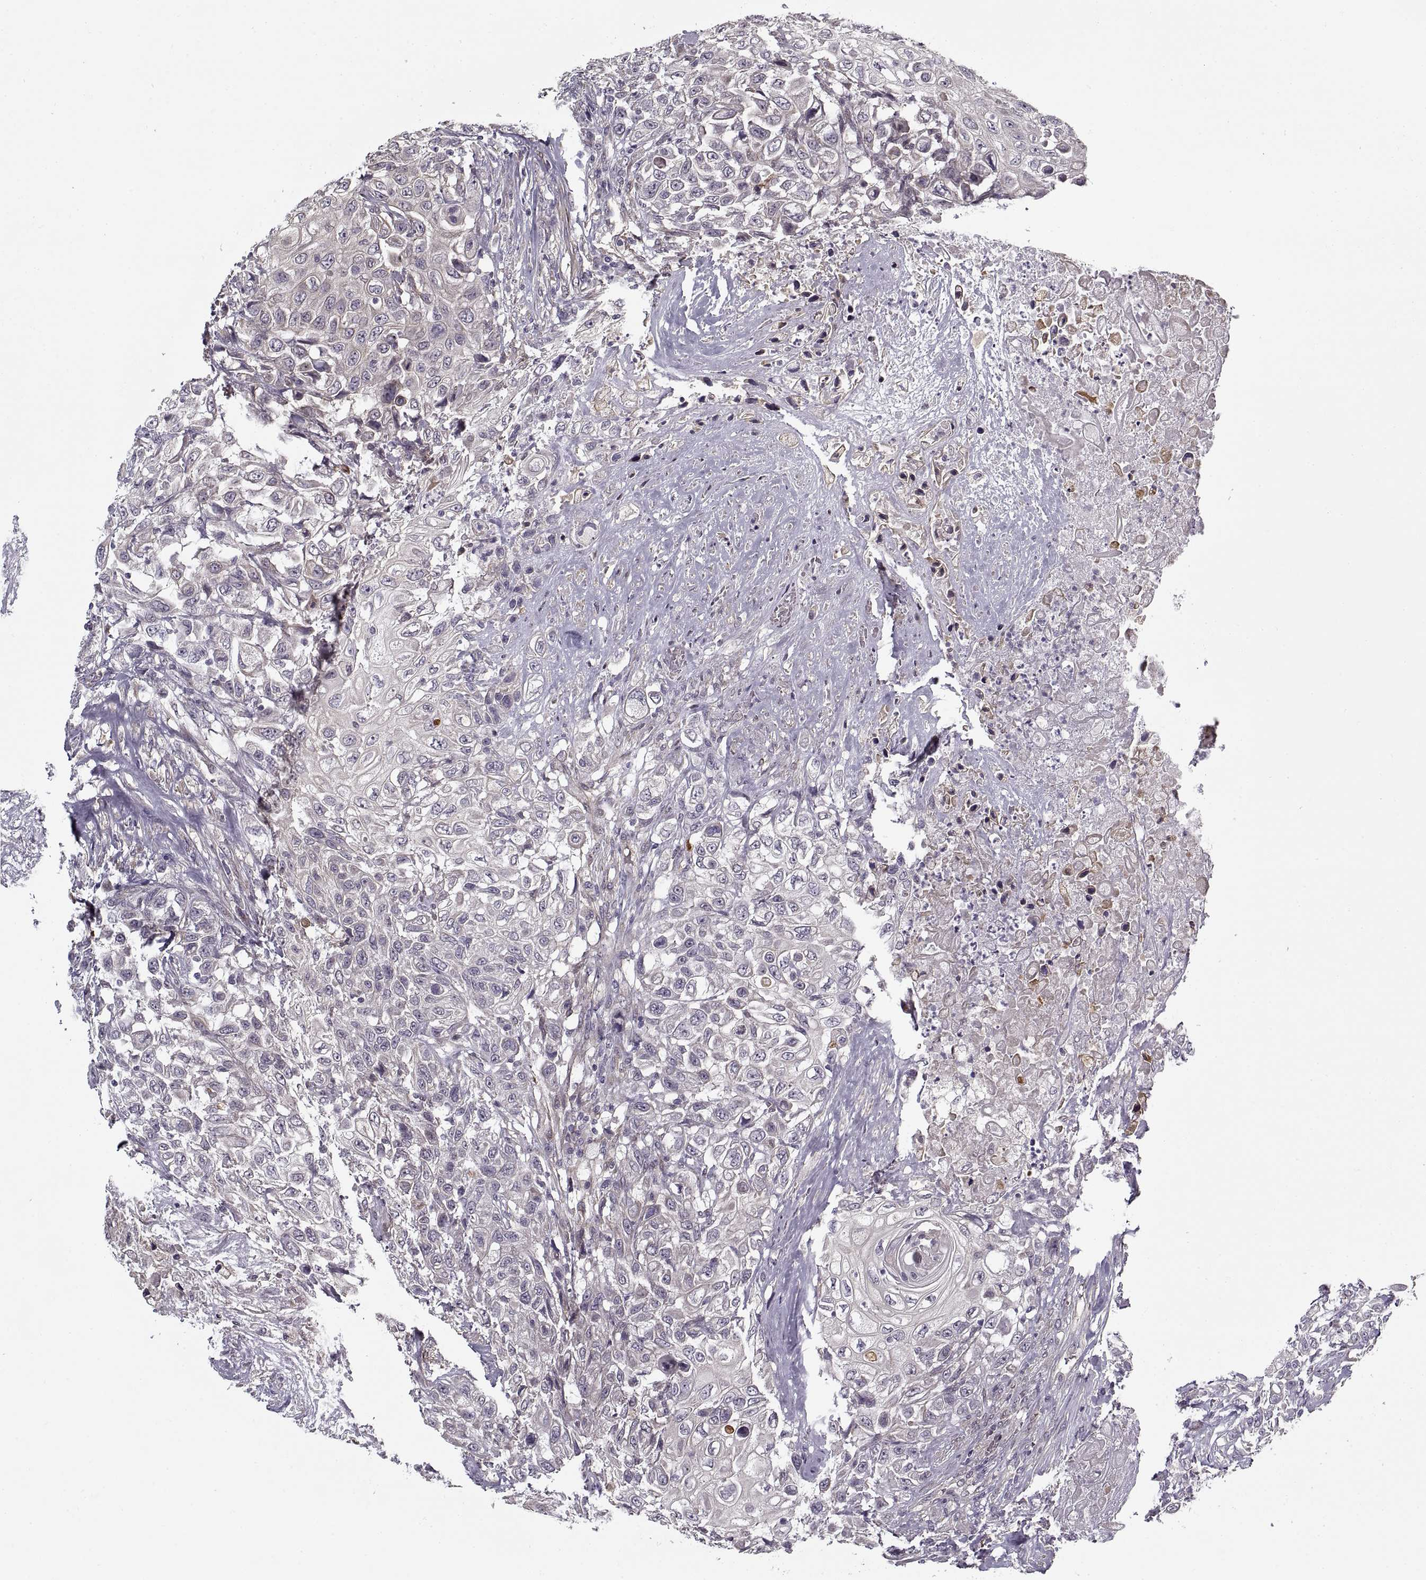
{"staining": {"intensity": "negative", "quantity": "none", "location": "none"}, "tissue": "urothelial cancer", "cell_type": "Tumor cells", "image_type": "cancer", "snomed": [{"axis": "morphology", "description": "Urothelial carcinoma, High grade"}, {"axis": "topography", "description": "Urinary bladder"}], "caption": "This is a micrograph of IHC staining of high-grade urothelial carcinoma, which shows no expression in tumor cells.", "gene": "LAMB2", "patient": {"sex": "female", "age": 56}}